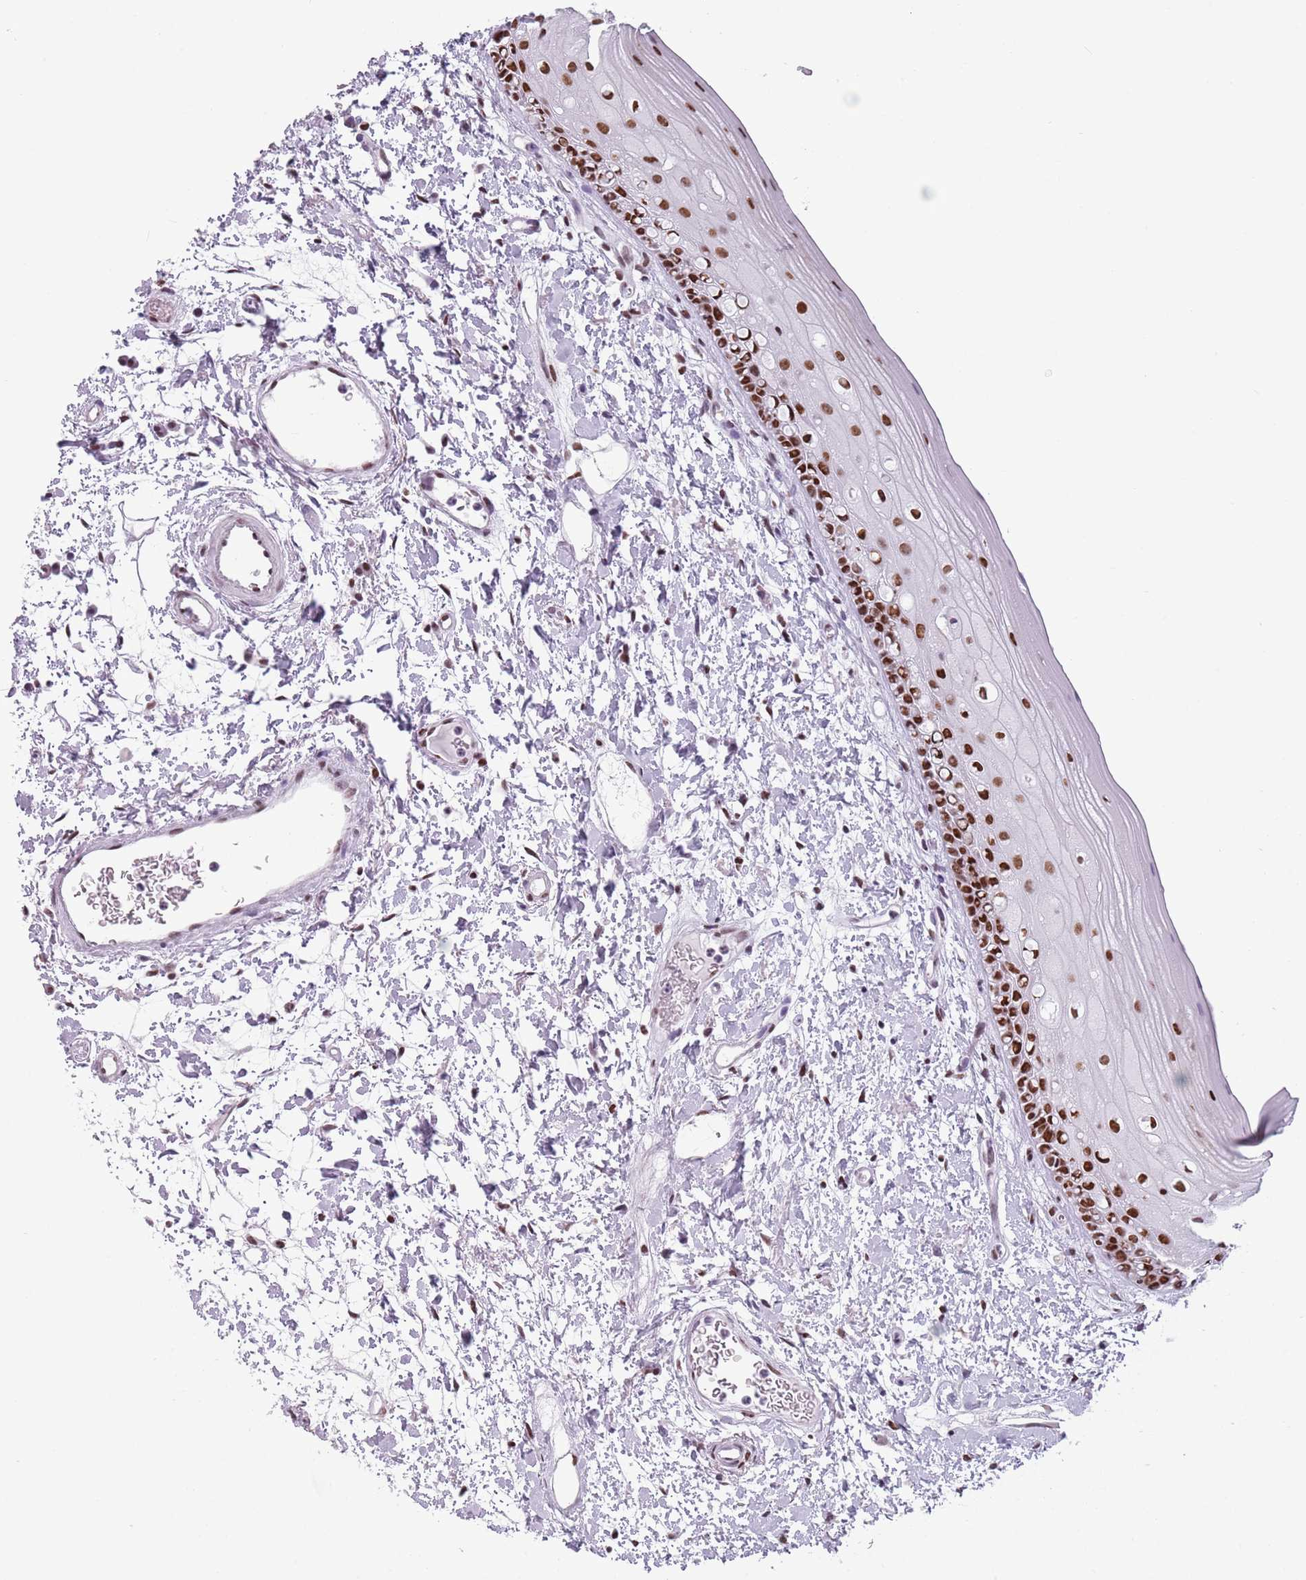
{"staining": {"intensity": "strong", "quantity": ">75%", "location": "nuclear"}, "tissue": "oral mucosa", "cell_type": "Squamous epithelial cells", "image_type": "normal", "snomed": [{"axis": "morphology", "description": "Normal tissue, NOS"}, {"axis": "topography", "description": "Oral tissue"}], "caption": "Unremarkable oral mucosa exhibits strong nuclear expression in approximately >75% of squamous epithelial cells The staining was performed using DAB (3,3'-diaminobenzidine), with brown indicating positive protein expression. Nuclei are stained blue with hematoxylin..", "gene": "FAM104B", "patient": {"sex": "female", "age": 76}}